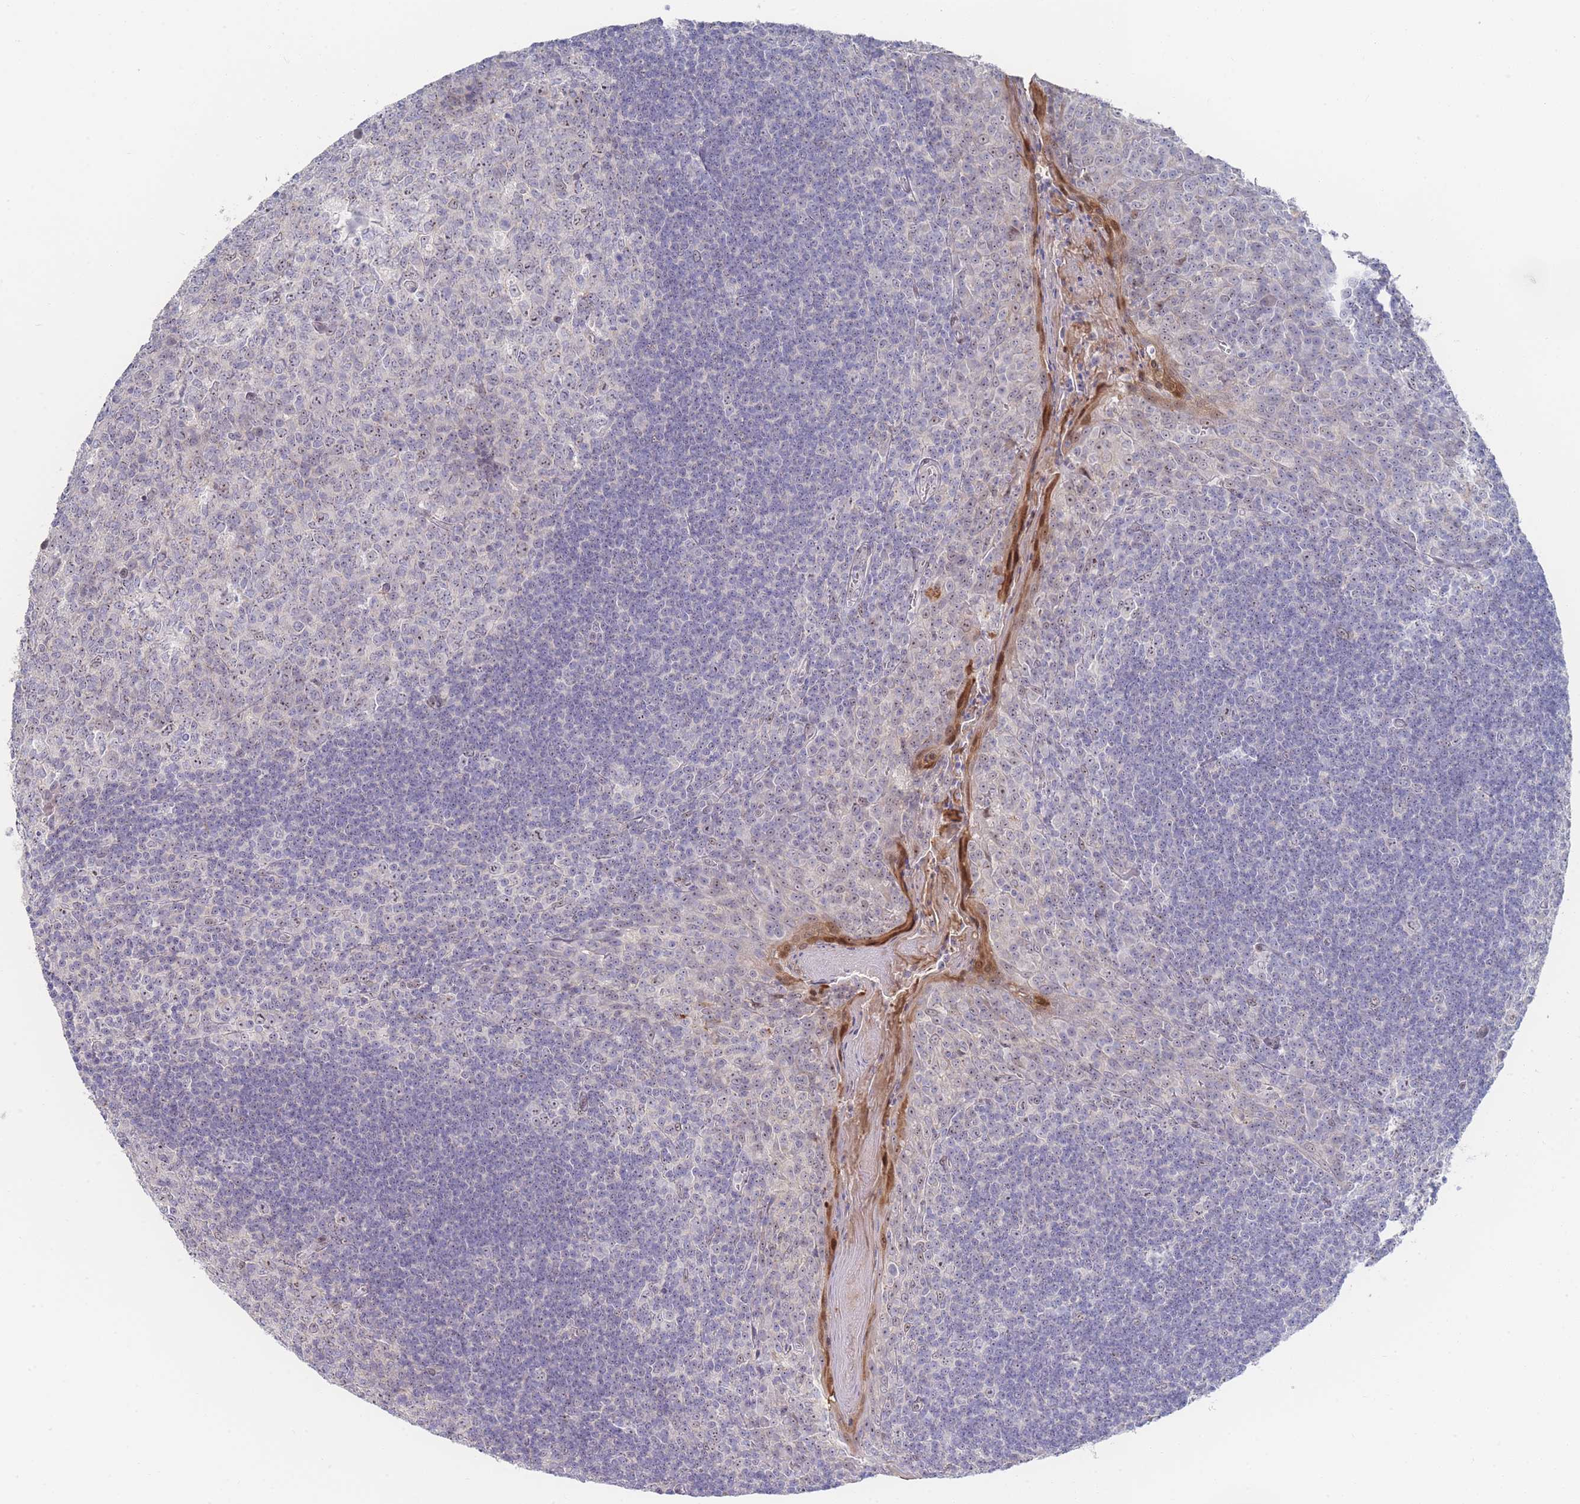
{"staining": {"intensity": "weak", "quantity": "<25%", "location": "nuclear"}, "tissue": "tonsil", "cell_type": "Germinal center cells", "image_type": "normal", "snomed": [{"axis": "morphology", "description": "Normal tissue, NOS"}, {"axis": "topography", "description": "Tonsil"}], "caption": "Protein analysis of normal tonsil displays no significant staining in germinal center cells.", "gene": "ZNF142", "patient": {"sex": "male", "age": 27}}